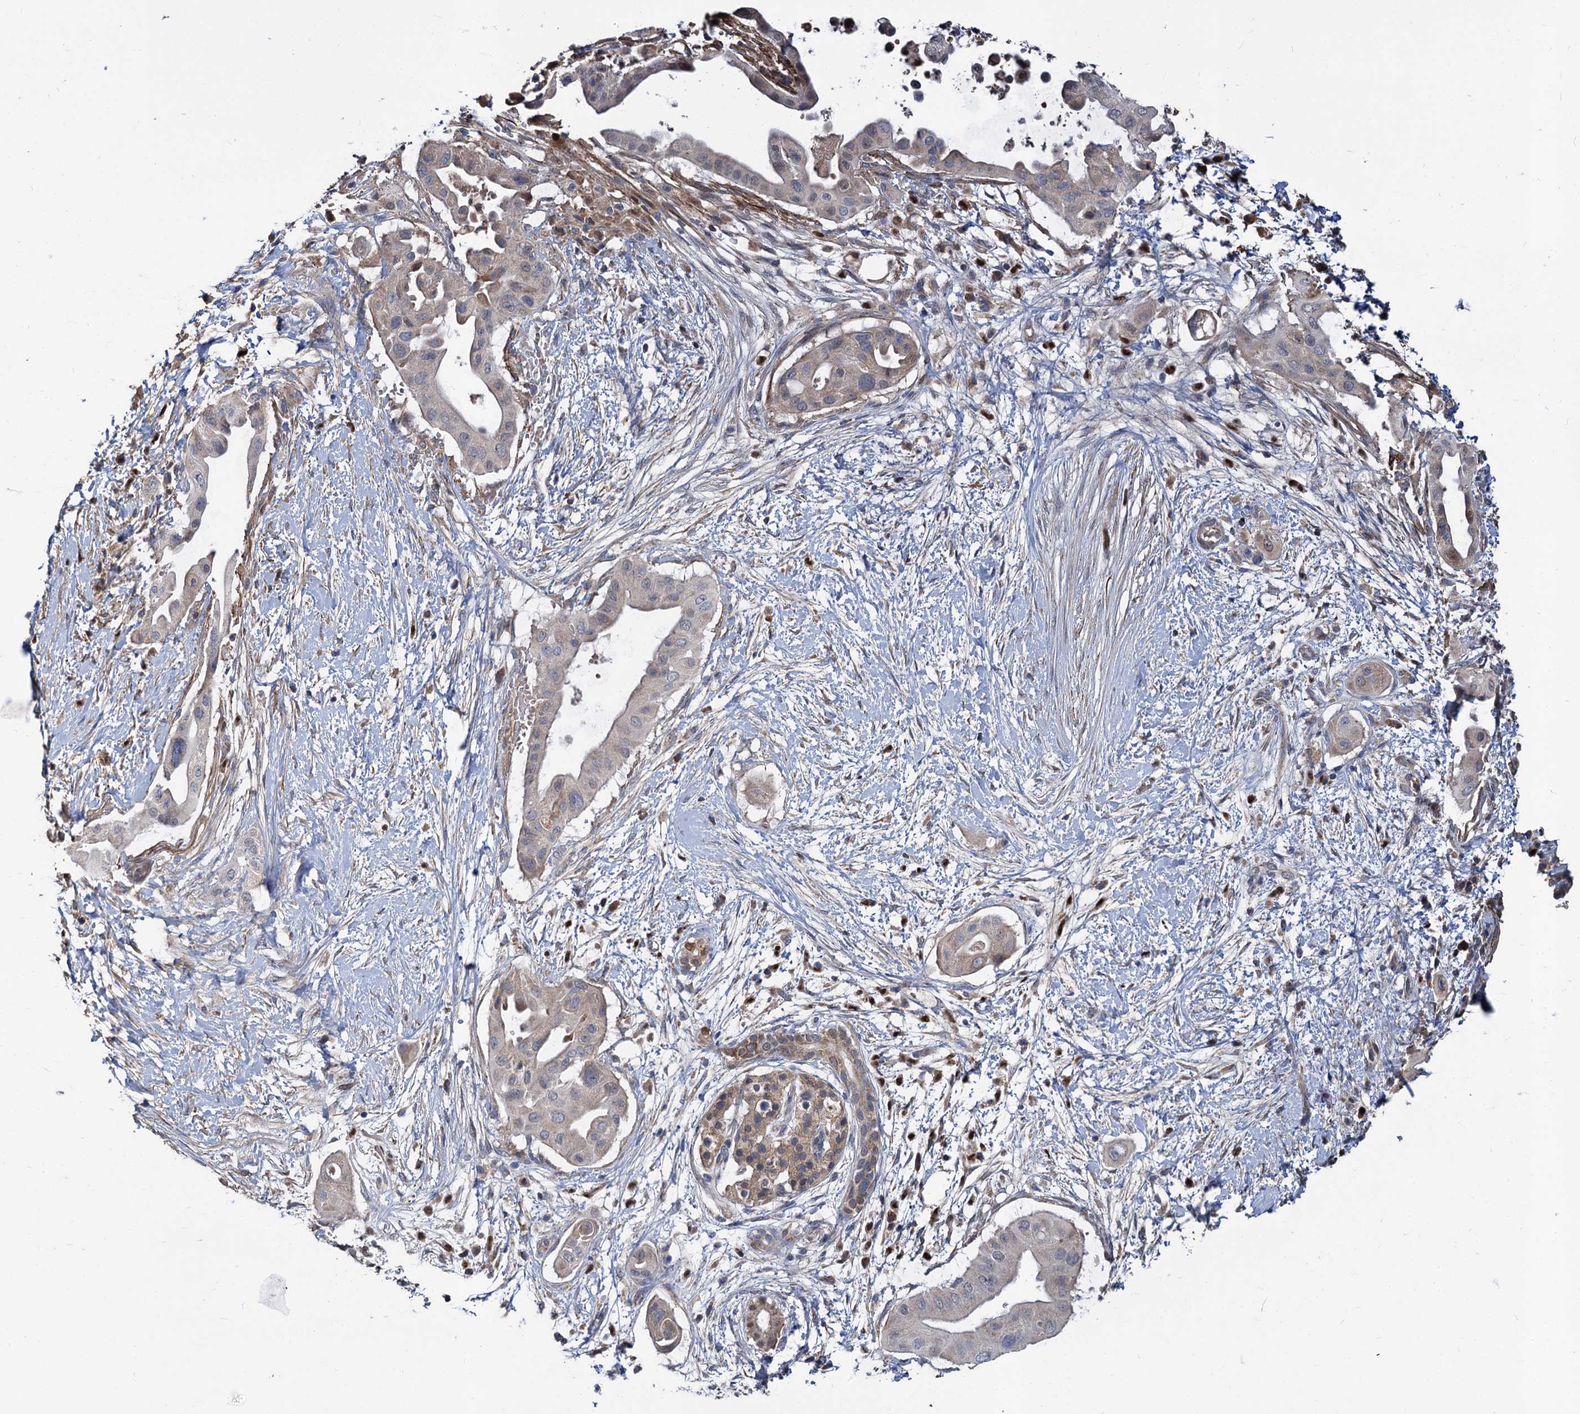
{"staining": {"intensity": "negative", "quantity": "none", "location": "none"}, "tissue": "pancreatic cancer", "cell_type": "Tumor cells", "image_type": "cancer", "snomed": [{"axis": "morphology", "description": "Adenocarcinoma, NOS"}, {"axis": "topography", "description": "Pancreas"}], "caption": "A micrograph of human pancreatic cancer is negative for staining in tumor cells. (DAB (3,3'-diaminobenzidine) IHC with hematoxylin counter stain).", "gene": "ALKBH7", "patient": {"sex": "male", "age": 68}}